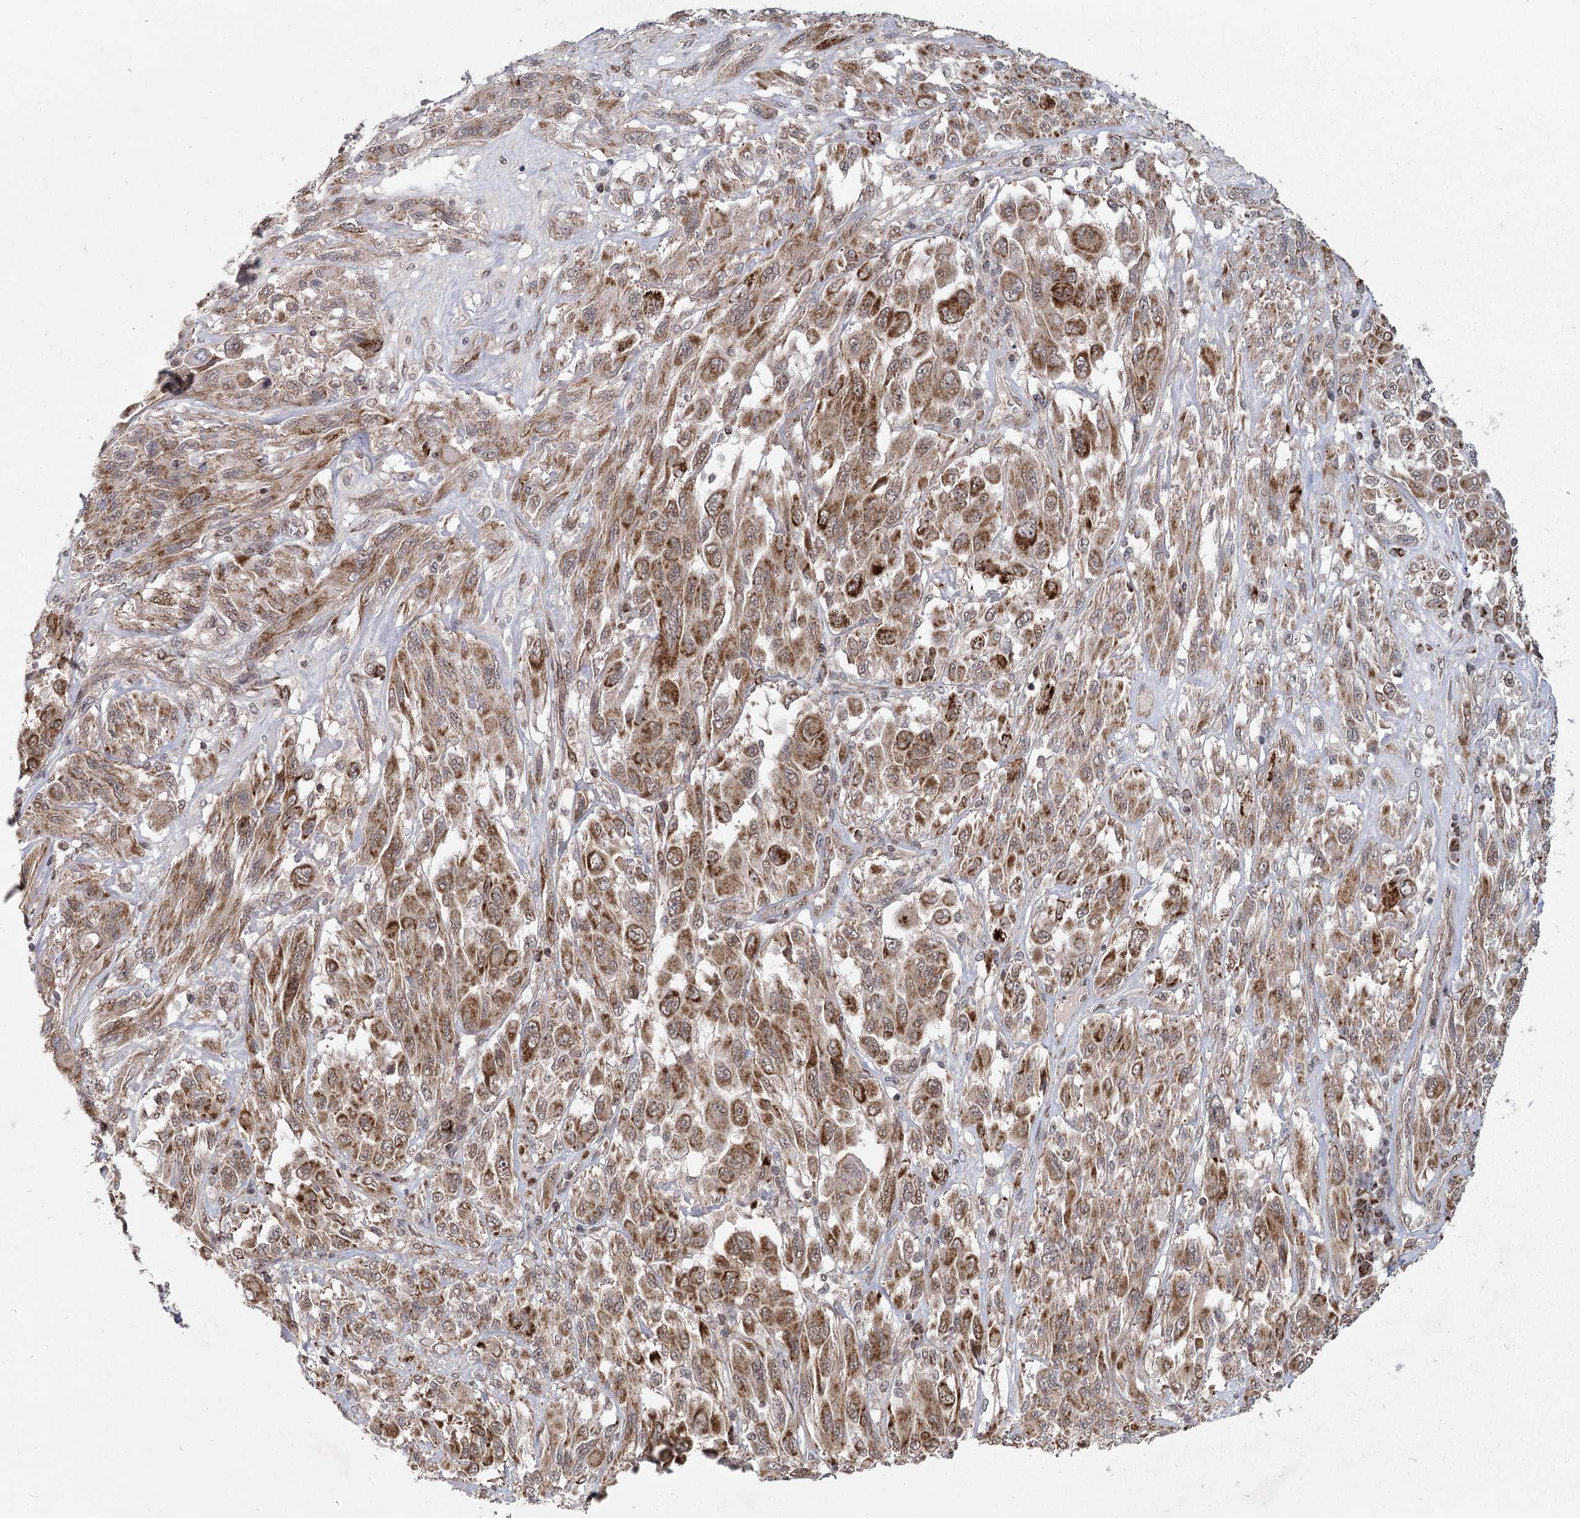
{"staining": {"intensity": "moderate", "quantity": ">75%", "location": "cytoplasmic/membranous"}, "tissue": "melanoma", "cell_type": "Tumor cells", "image_type": "cancer", "snomed": [{"axis": "morphology", "description": "Malignant melanoma, NOS"}, {"axis": "topography", "description": "Skin"}], "caption": "Immunohistochemistry of melanoma demonstrates medium levels of moderate cytoplasmic/membranous expression in approximately >75% of tumor cells. (brown staining indicates protein expression, while blue staining denotes nuclei).", "gene": "ZCCHC24", "patient": {"sex": "female", "age": 91}}